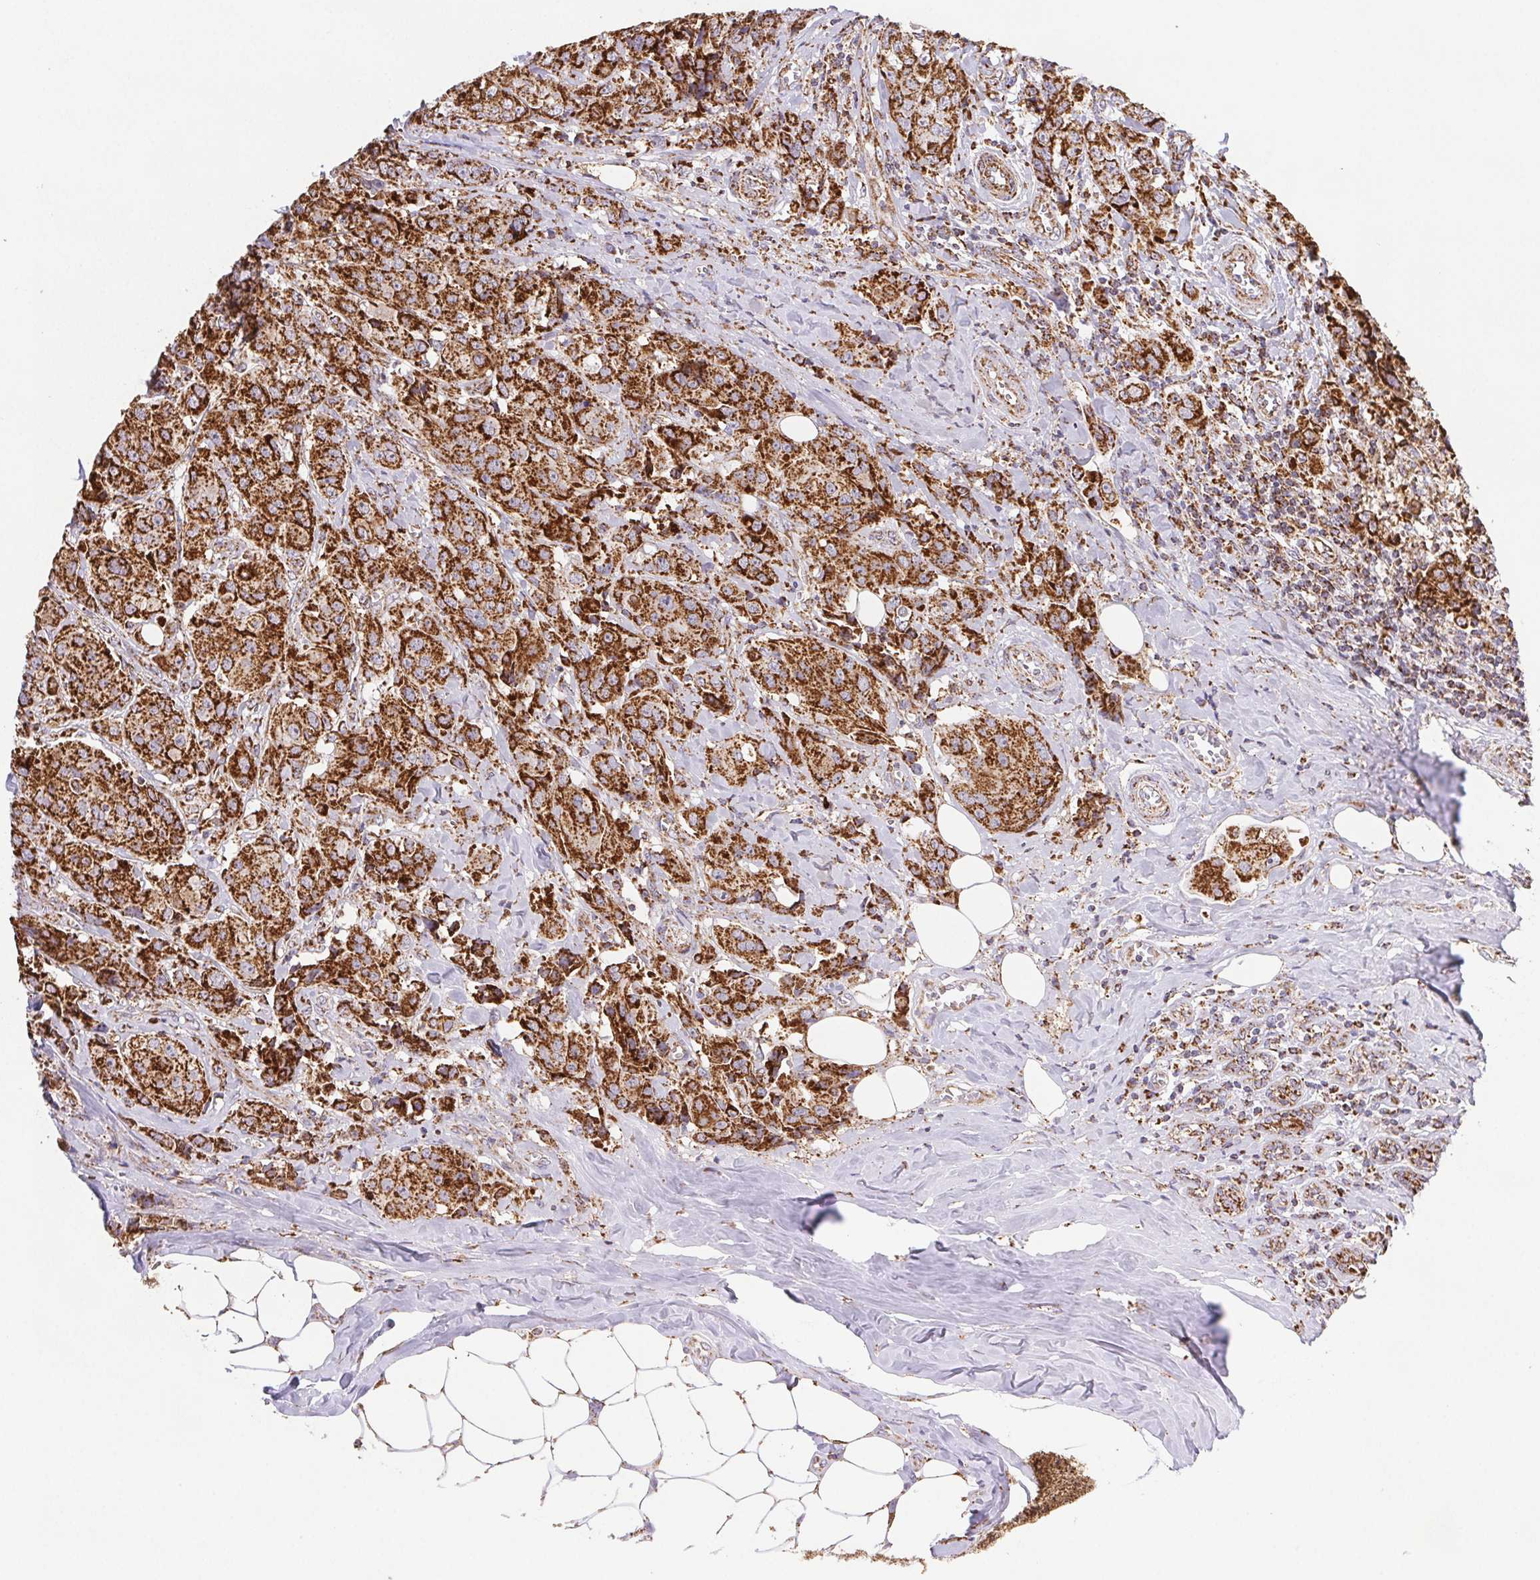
{"staining": {"intensity": "strong", "quantity": ">75%", "location": "cytoplasmic/membranous"}, "tissue": "breast cancer", "cell_type": "Tumor cells", "image_type": "cancer", "snomed": [{"axis": "morphology", "description": "Normal tissue, NOS"}, {"axis": "morphology", "description": "Duct carcinoma"}, {"axis": "topography", "description": "Breast"}], "caption": "Infiltrating ductal carcinoma (breast) stained with a brown dye displays strong cytoplasmic/membranous positive expression in approximately >75% of tumor cells.", "gene": "NIPSNAP2", "patient": {"sex": "female", "age": 43}}